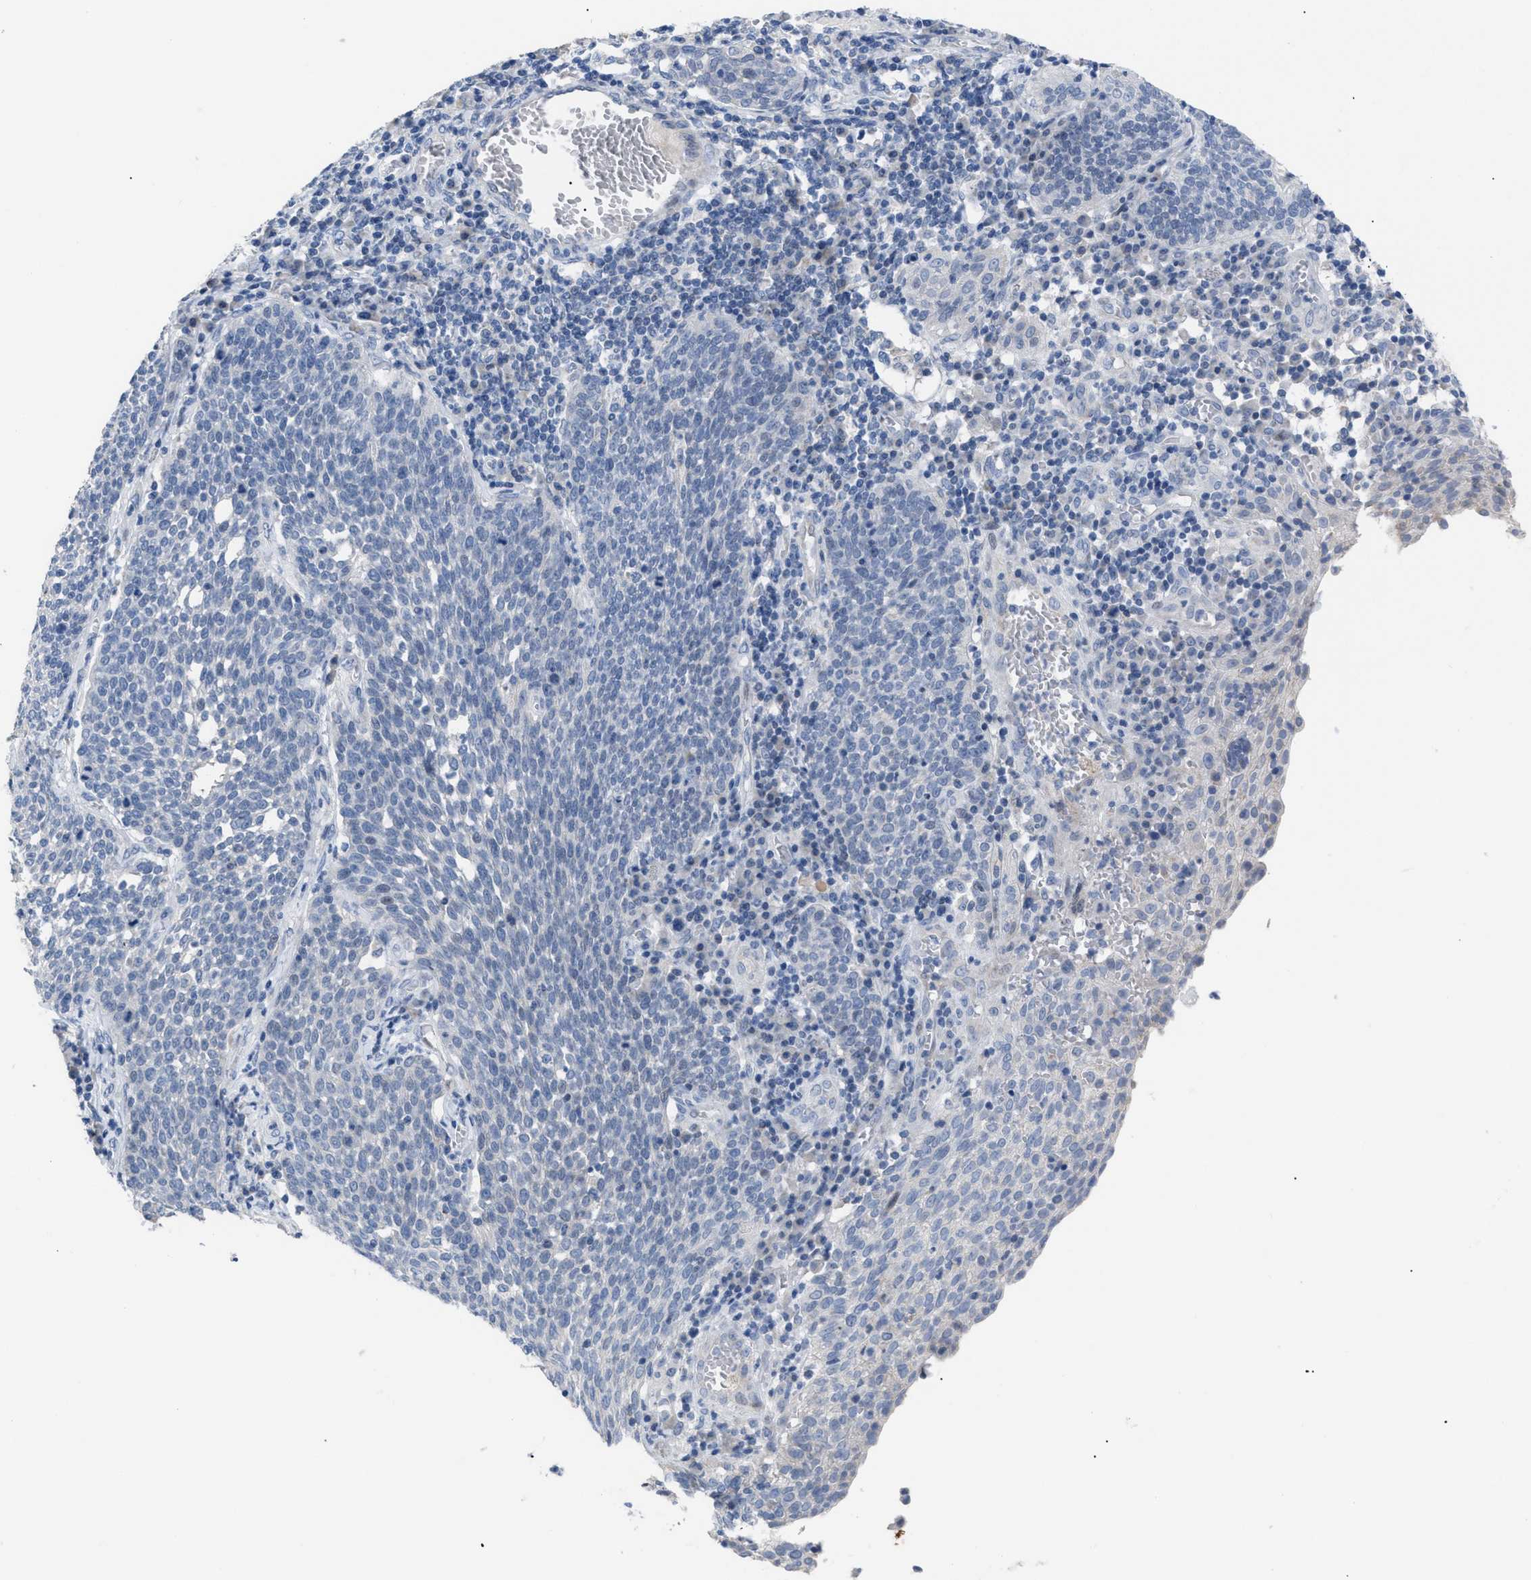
{"staining": {"intensity": "negative", "quantity": "none", "location": "none"}, "tissue": "cervical cancer", "cell_type": "Tumor cells", "image_type": "cancer", "snomed": [{"axis": "morphology", "description": "Squamous cell carcinoma, NOS"}, {"axis": "topography", "description": "Cervix"}], "caption": "There is no significant expression in tumor cells of squamous cell carcinoma (cervical).", "gene": "CAV3", "patient": {"sex": "female", "age": 34}}